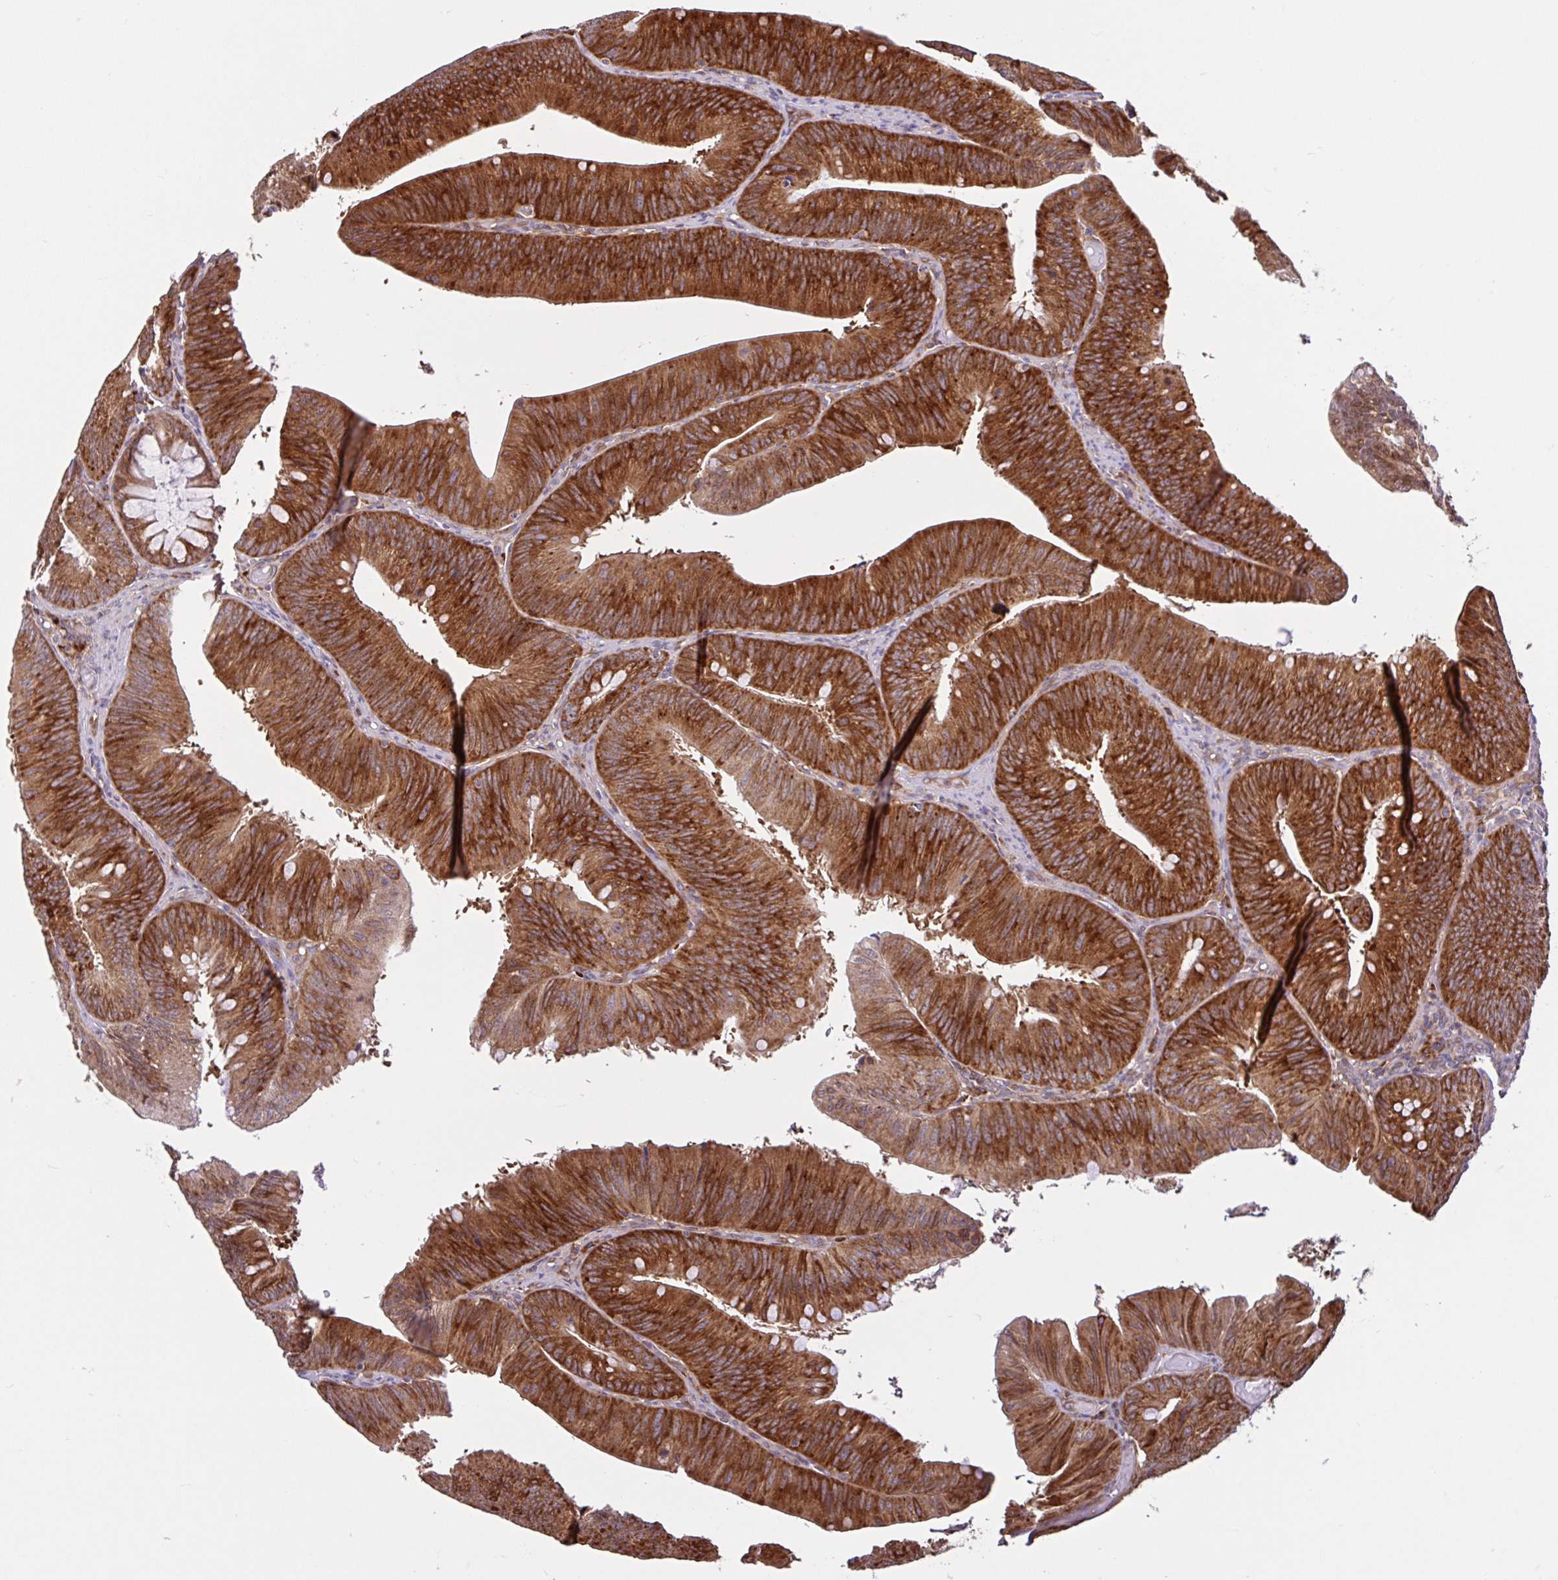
{"staining": {"intensity": "strong", "quantity": ">75%", "location": "cytoplasmic/membranous"}, "tissue": "colorectal cancer", "cell_type": "Tumor cells", "image_type": "cancer", "snomed": [{"axis": "morphology", "description": "Adenocarcinoma, NOS"}, {"axis": "topography", "description": "Colon"}], "caption": "Strong cytoplasmic/membranous positivity for a protein is identified in approximately >75% of tumor cells of colorectal adenocarcinoma using immunohistochemistry.", "gene": "NTPCR", "patient": {"sex": "male", "age": 84}}